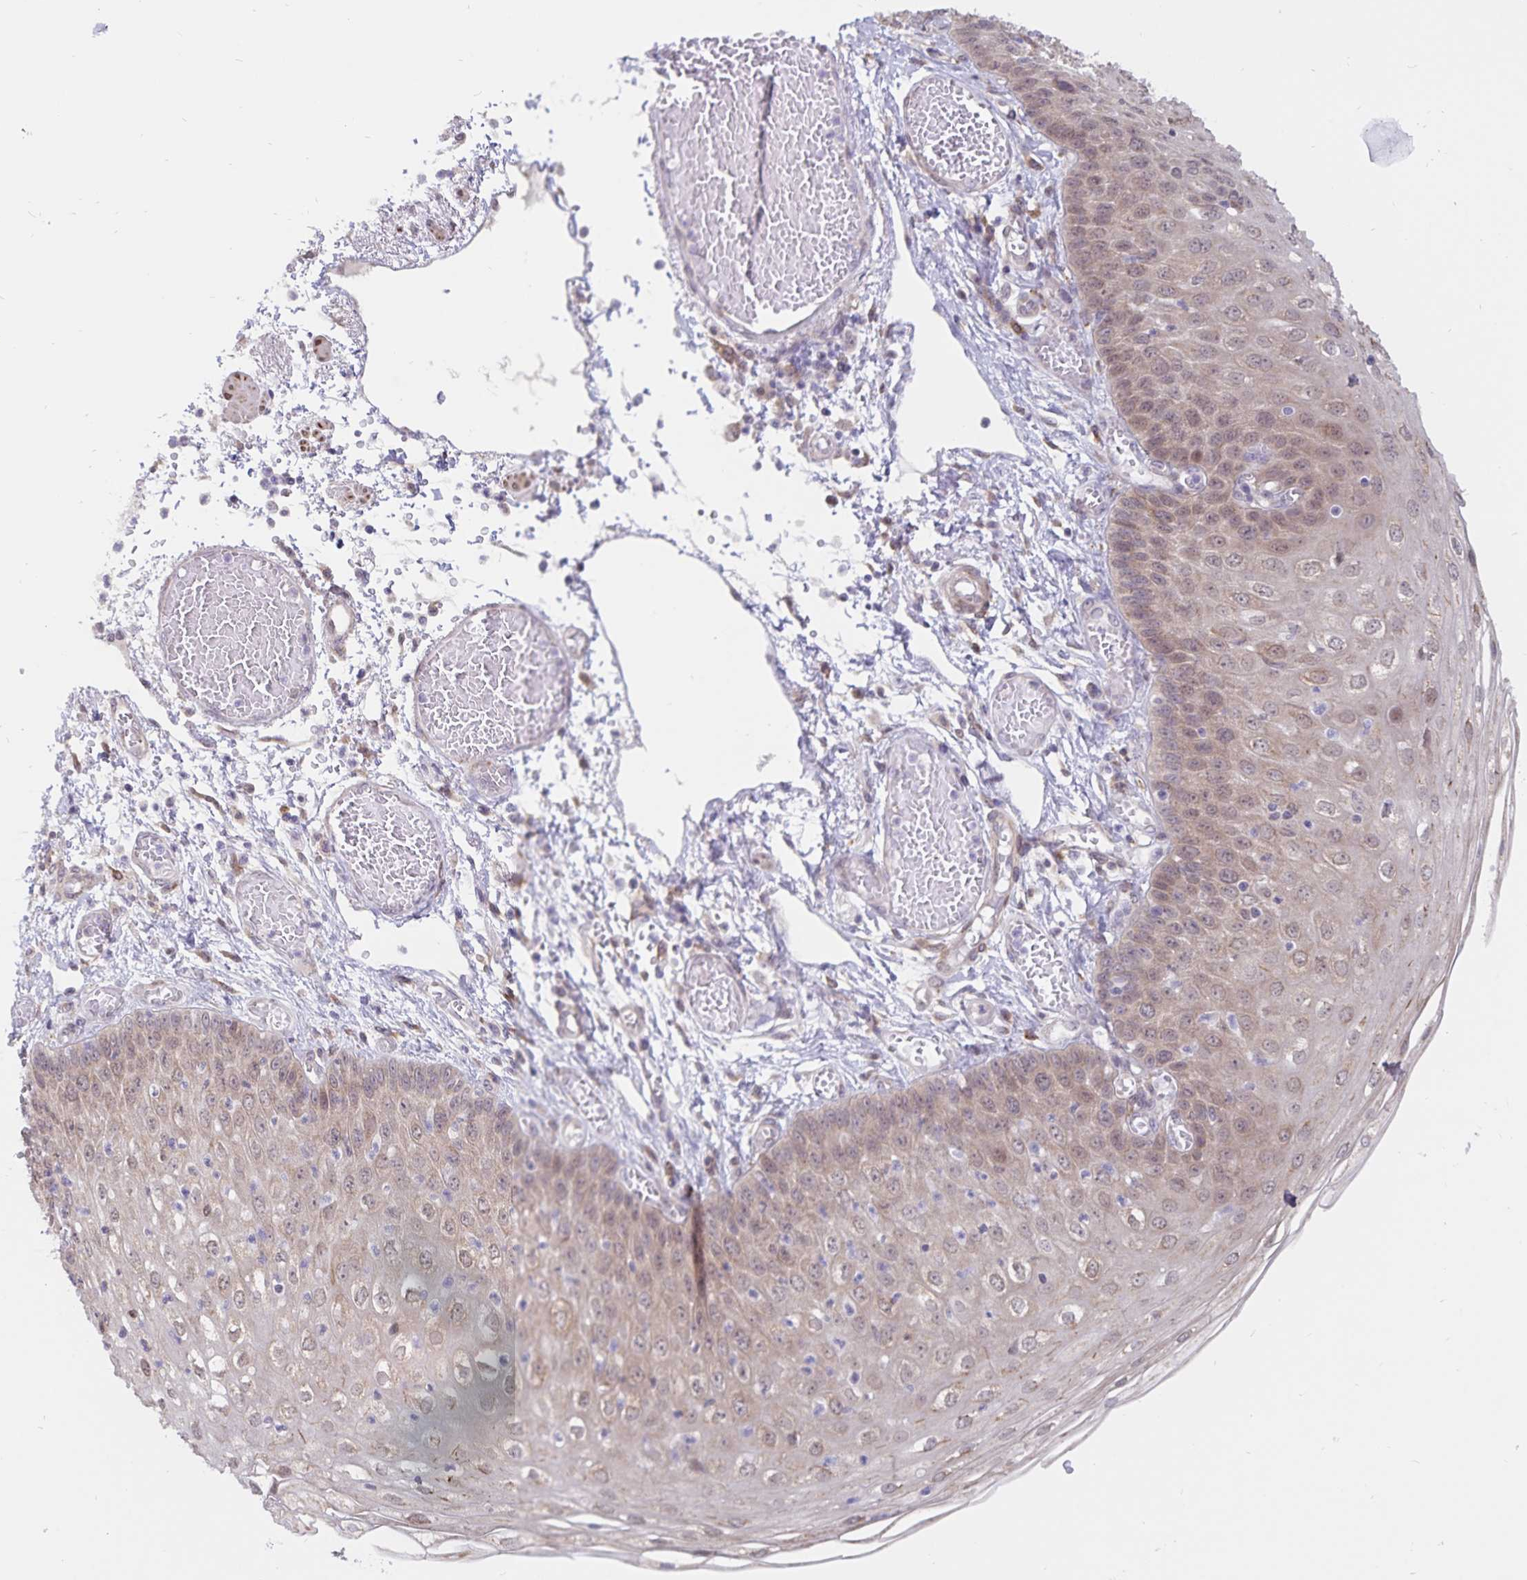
{"staining": {"intensity": "weak", "quantity": "25%-75%", "location": "cytoplasmic/membranous,nuclear"}, "tissue": "esophagus", "cell_type": "Squamous epithelial cells", "image_type": "normal", "snomed": [{"axis": "morphology", "description": "Normal tissue, NOS"}, {"axis": "morphology", "description": "Adenocarcinoma, NOS"}, {"axis": "topography", "description": "Esophagus"}], "caption": "Immunohistochemical staining of benign esophagus exhibits 25%-75% levels of weak cytoplasmic/membranous,nuclear protein expression in approximately 25%-75% of squamous epithelial cells.", "gene": "ATP2A2", "patient": {"sex": "male", "age": 81}}